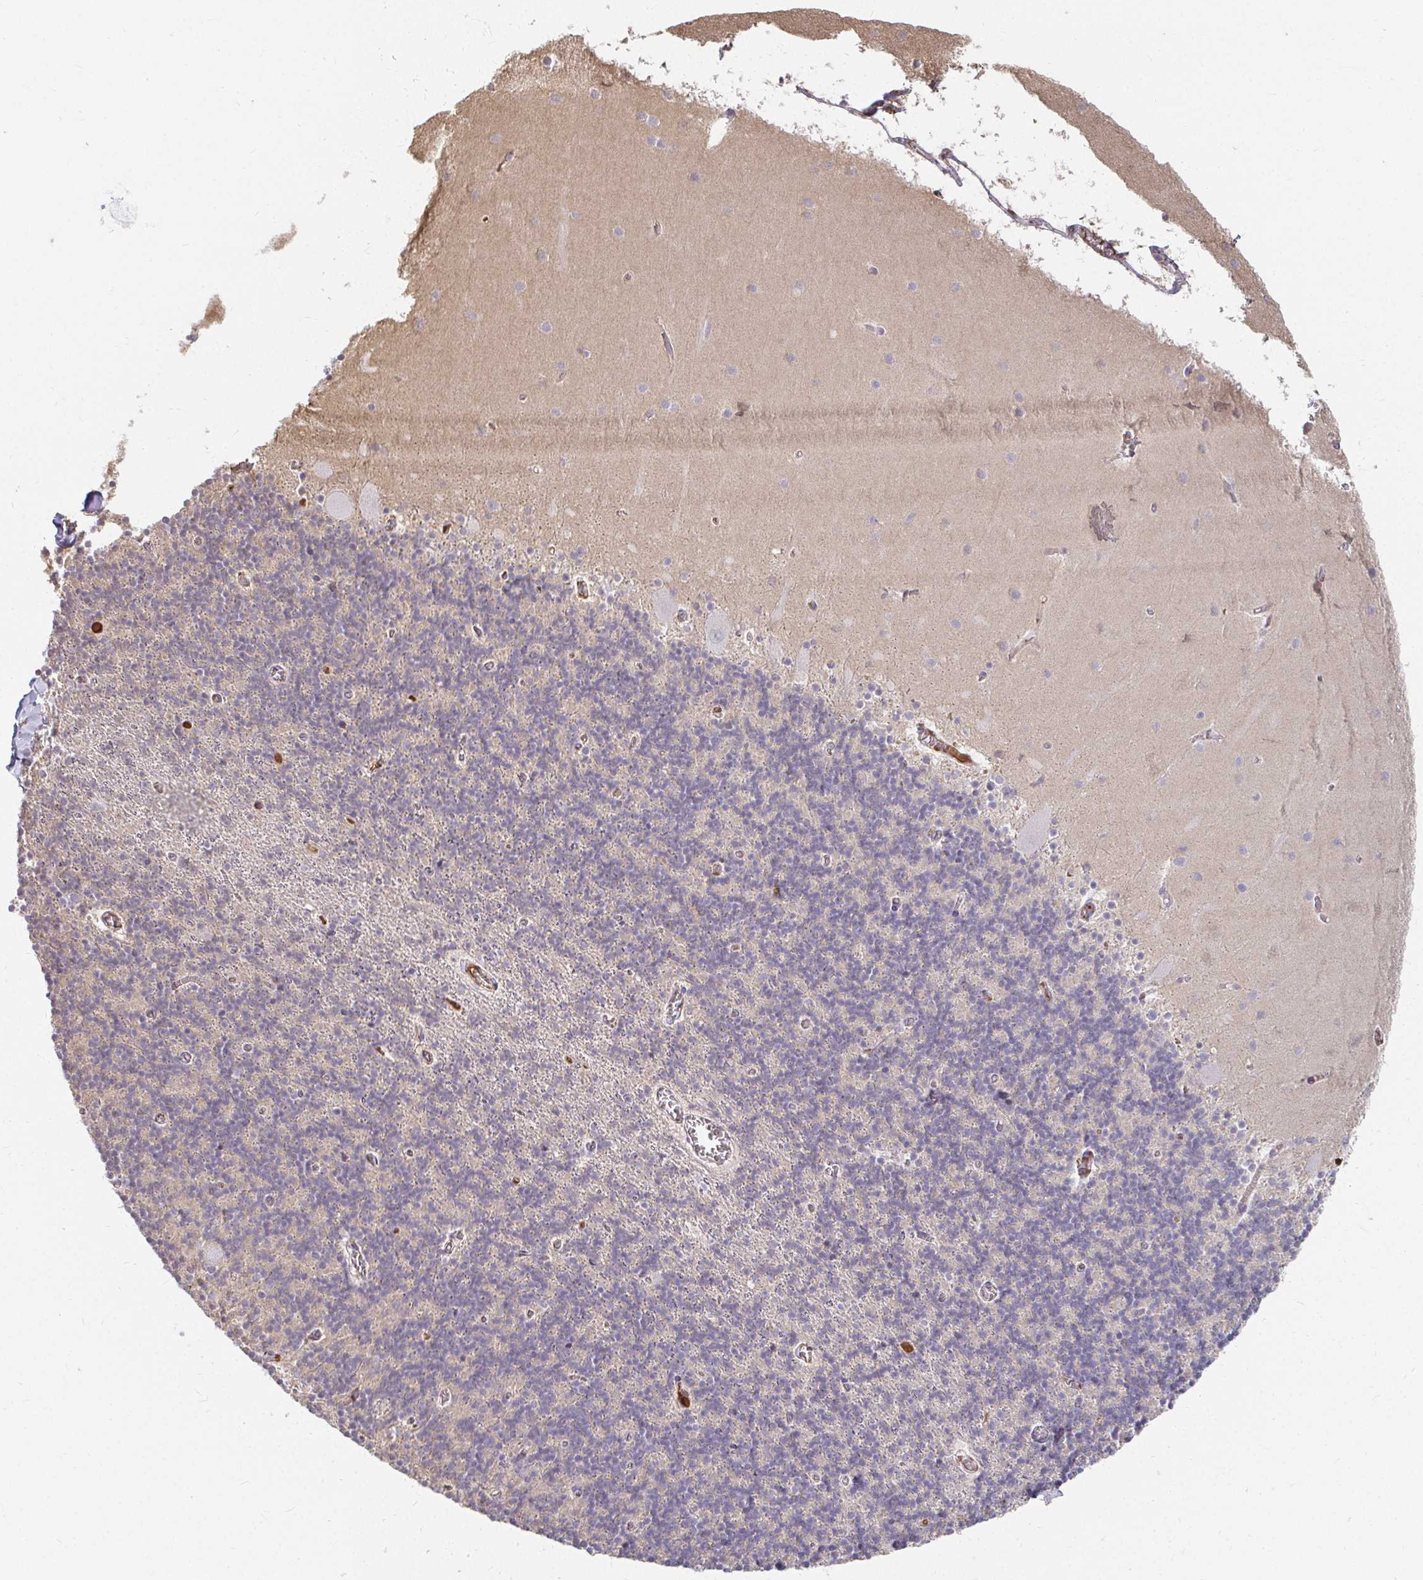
{"staining": {"intensity": "negative", "quantity": "none", "location": "none"}, "tissue": "cerebellum", "cell_type": "Cells in granular layer", "image_type": "normal", "snomed": [{"axis": "morphology", "description": "Normal tissue, NOS"}, {"axis": "topography", "description": "Cerebellum"}], "caption": "Cells in granular layer show no significant protein staining in unremarkable cerebellum. (Brightfield microscopy of DAB (3,3'-diaminobenzidine) IHC at high magnification).", "gene": "LOXL4", "patient": {"sex": "male", "age": 70}}